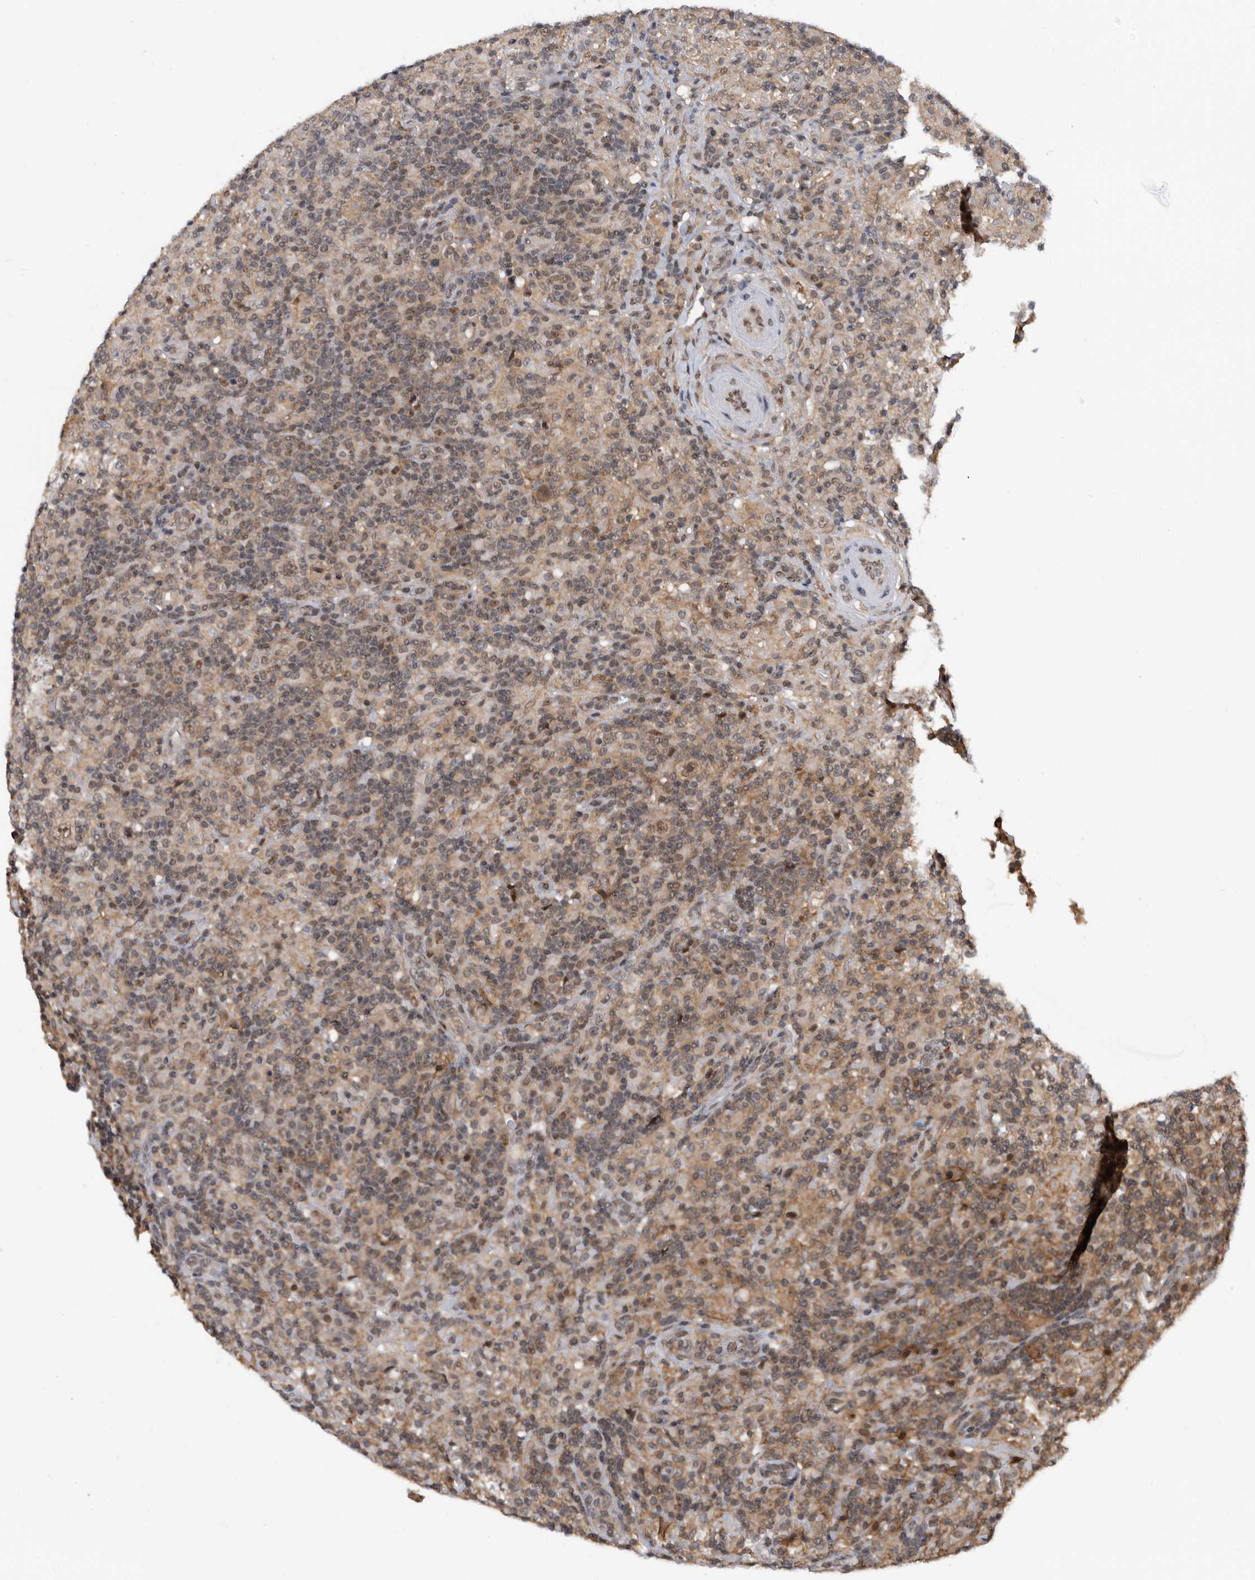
{"staining": {"intensity": "weak", "quantity": ">75%", "location": "nuclear"}, "tissue": "lymphoma", "cell_type": "Tumor cells", "image_type": "cancer", "snomed": [{"axis": "morphology", "description": "Hodgkin's disease, NOS"}, {"axis": "topography", "description": "Lymph node"}], "caption": "Immunohistochemical staining of lymphoma demonstrates weak nuclear protein positivity in about >75% of tumor cells.", "gene": "ZNF260", "patient": {"sex": "male", "age": 70}}